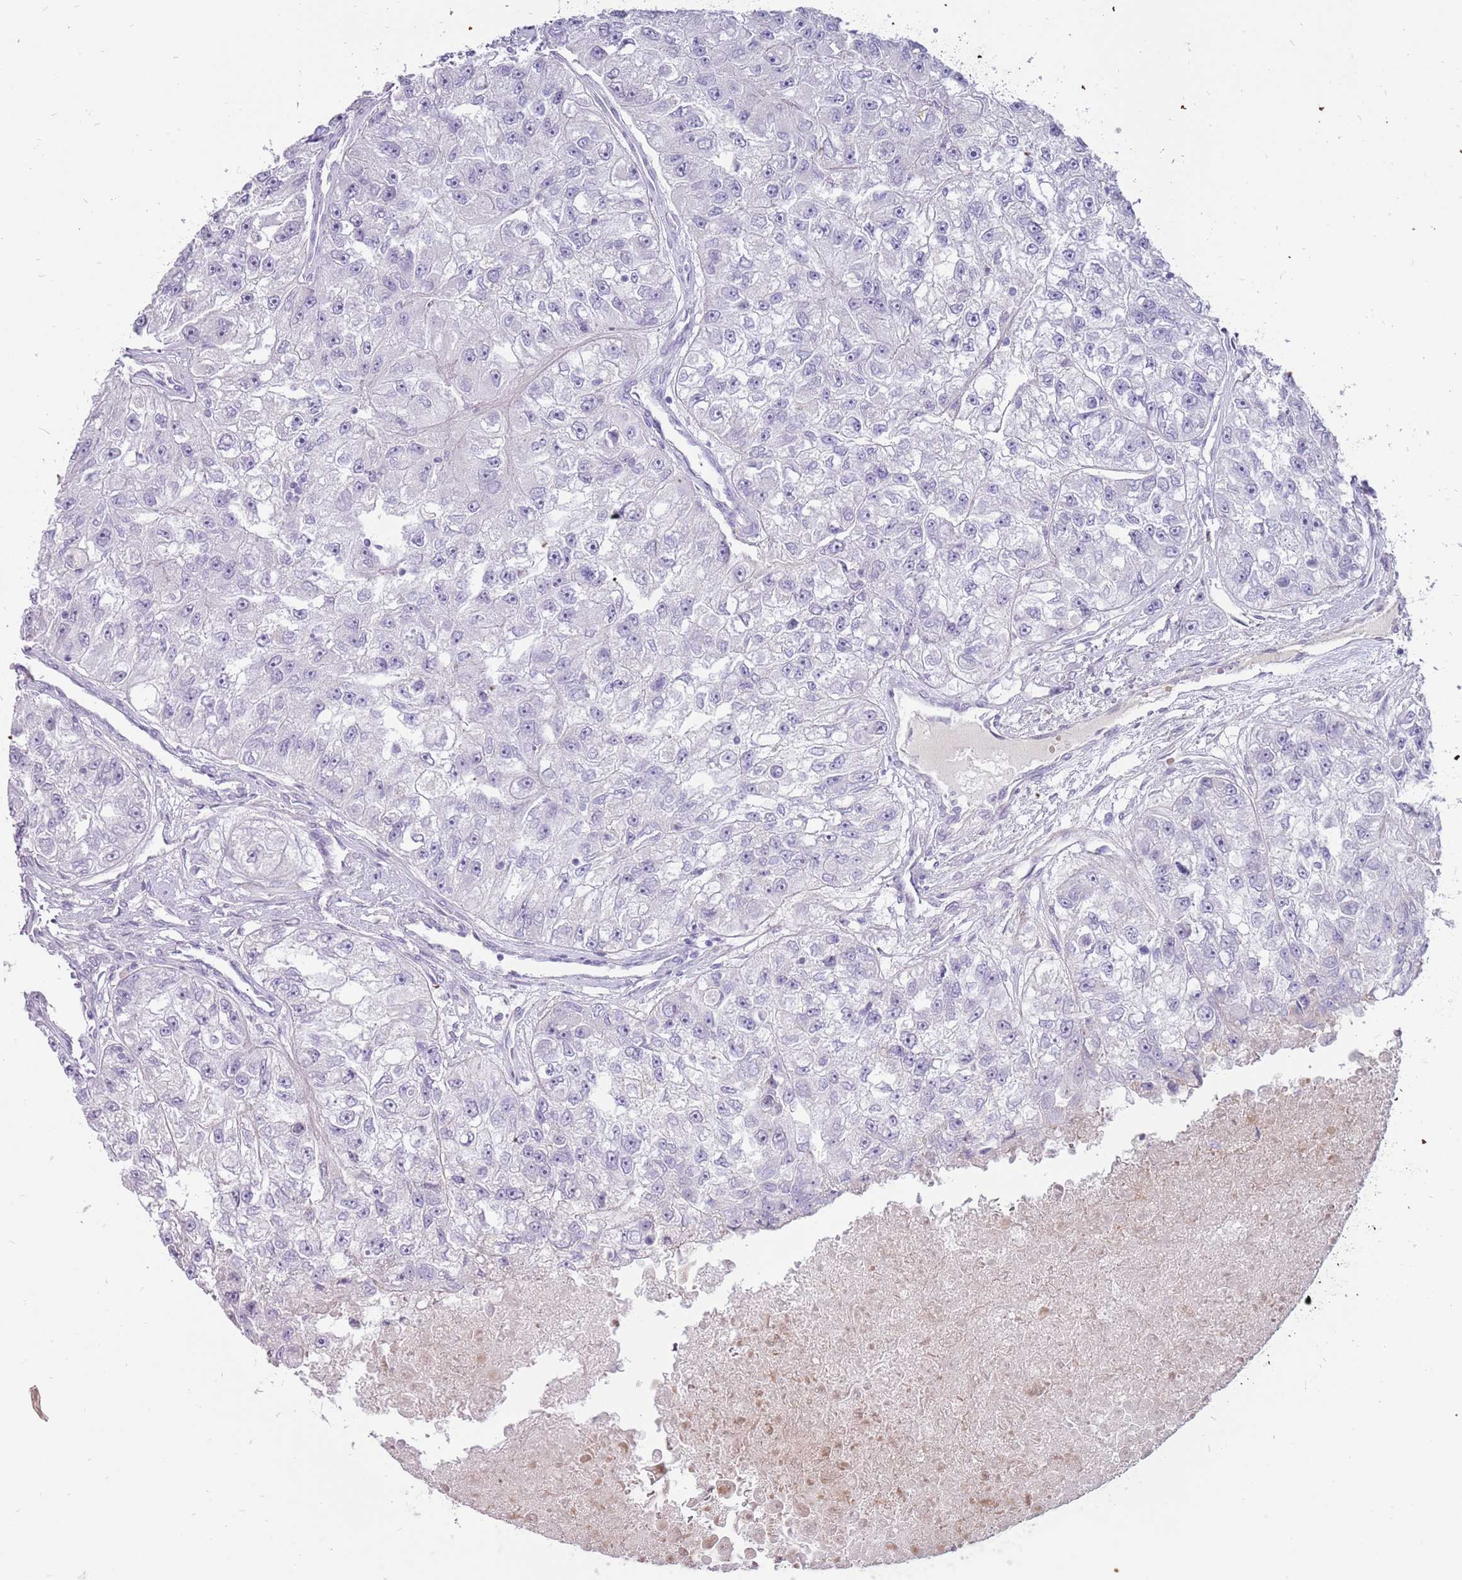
{"staining": {"intensity": "negative", "quantity": "none", "location": "none"}, "tissue": "renal cancer", "cell_type": "Tumor cells", "image_type": "cancer", "snomed": [{"axis": "morphology", "description": "Adenocarcinoma, NOS"}, {"axis": "topography", "description": "Kidney"}], "caption": "There is no significant positivity in tumor cells of renal cancer.", "gene": "MCUB", "patient": {"sex": "male", "age": 63}}